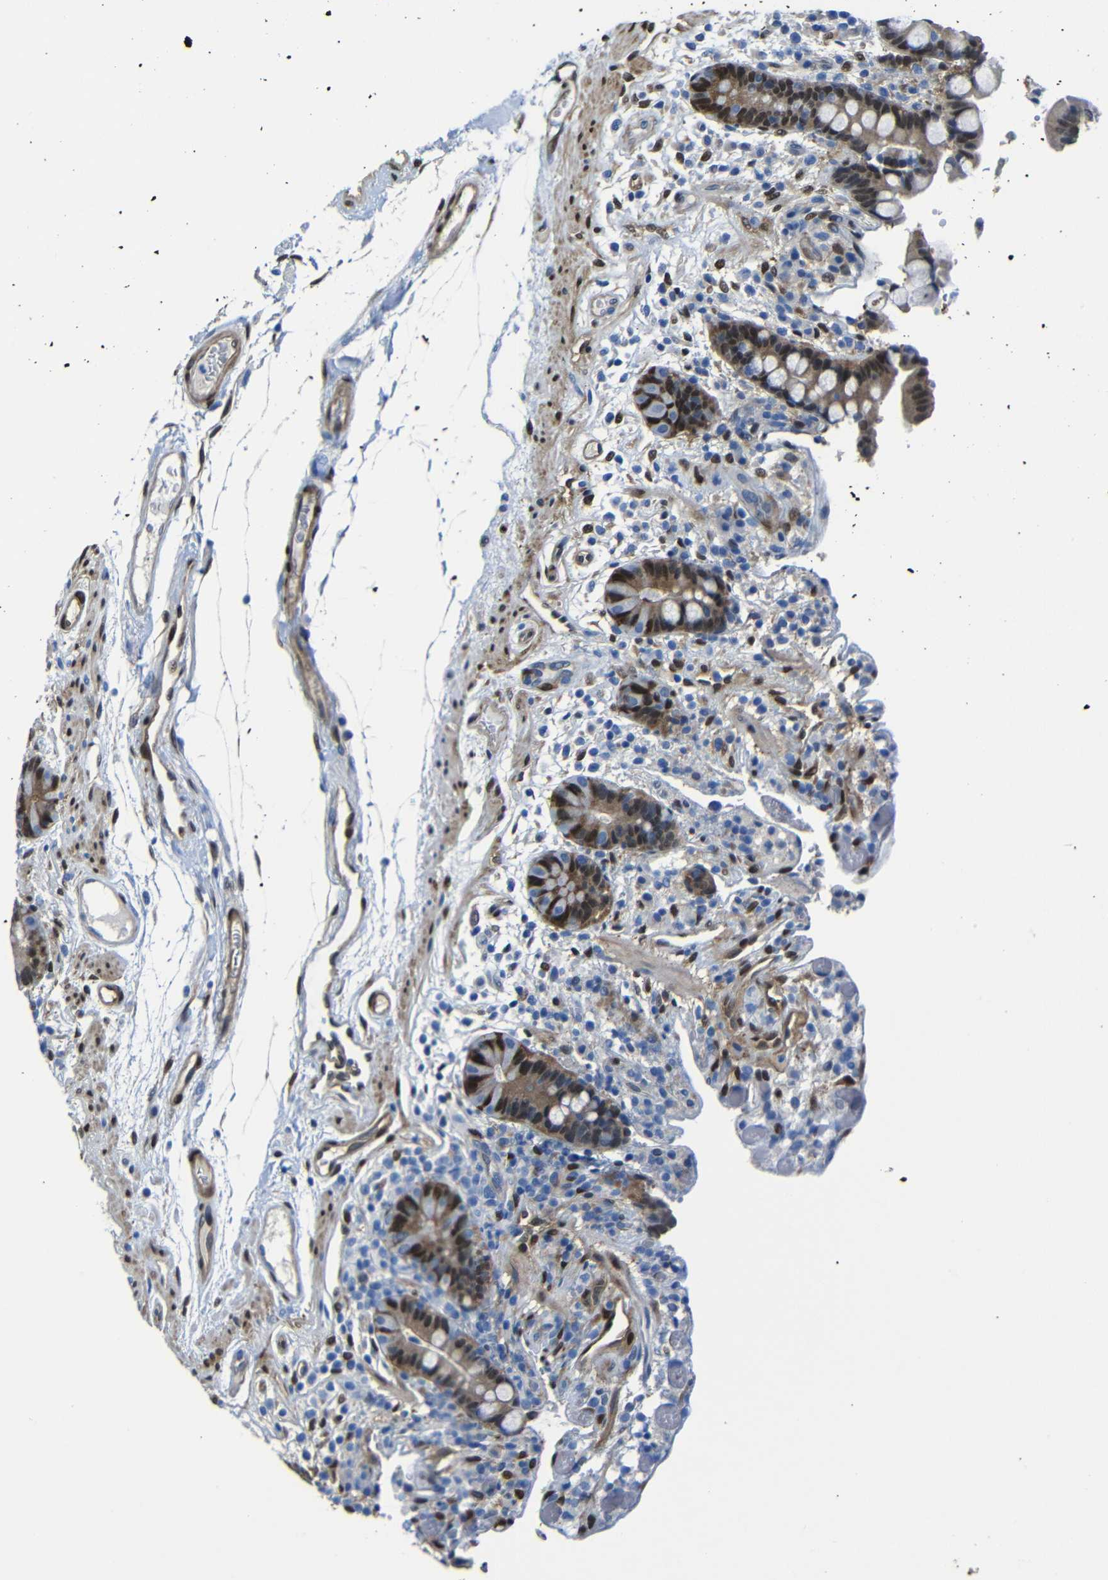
{"staining": {"intensity": "moderate", "quantity": "25%-75%", "location": "cytoplasmic/membranous"}, "tissue": "colon", "cell_type": "Endothelial cells", "image_type": "normal", "snomed": [{"axis": "morphology", "description": "Normal tissue, NOS"}, {"axis": "topography", "description": "Colon"}], "caption": "High-magnification brightfield microscopy of normal colon stained with DAB (brown) and counterstained with hematoxylin (blue). endothelial cells exhibit moderate cytoplasmic/membranous staining is appreciated in about25%-75% of cells.", "gene": "YAP1", "patient": {"sex": "male", "age": 73}}